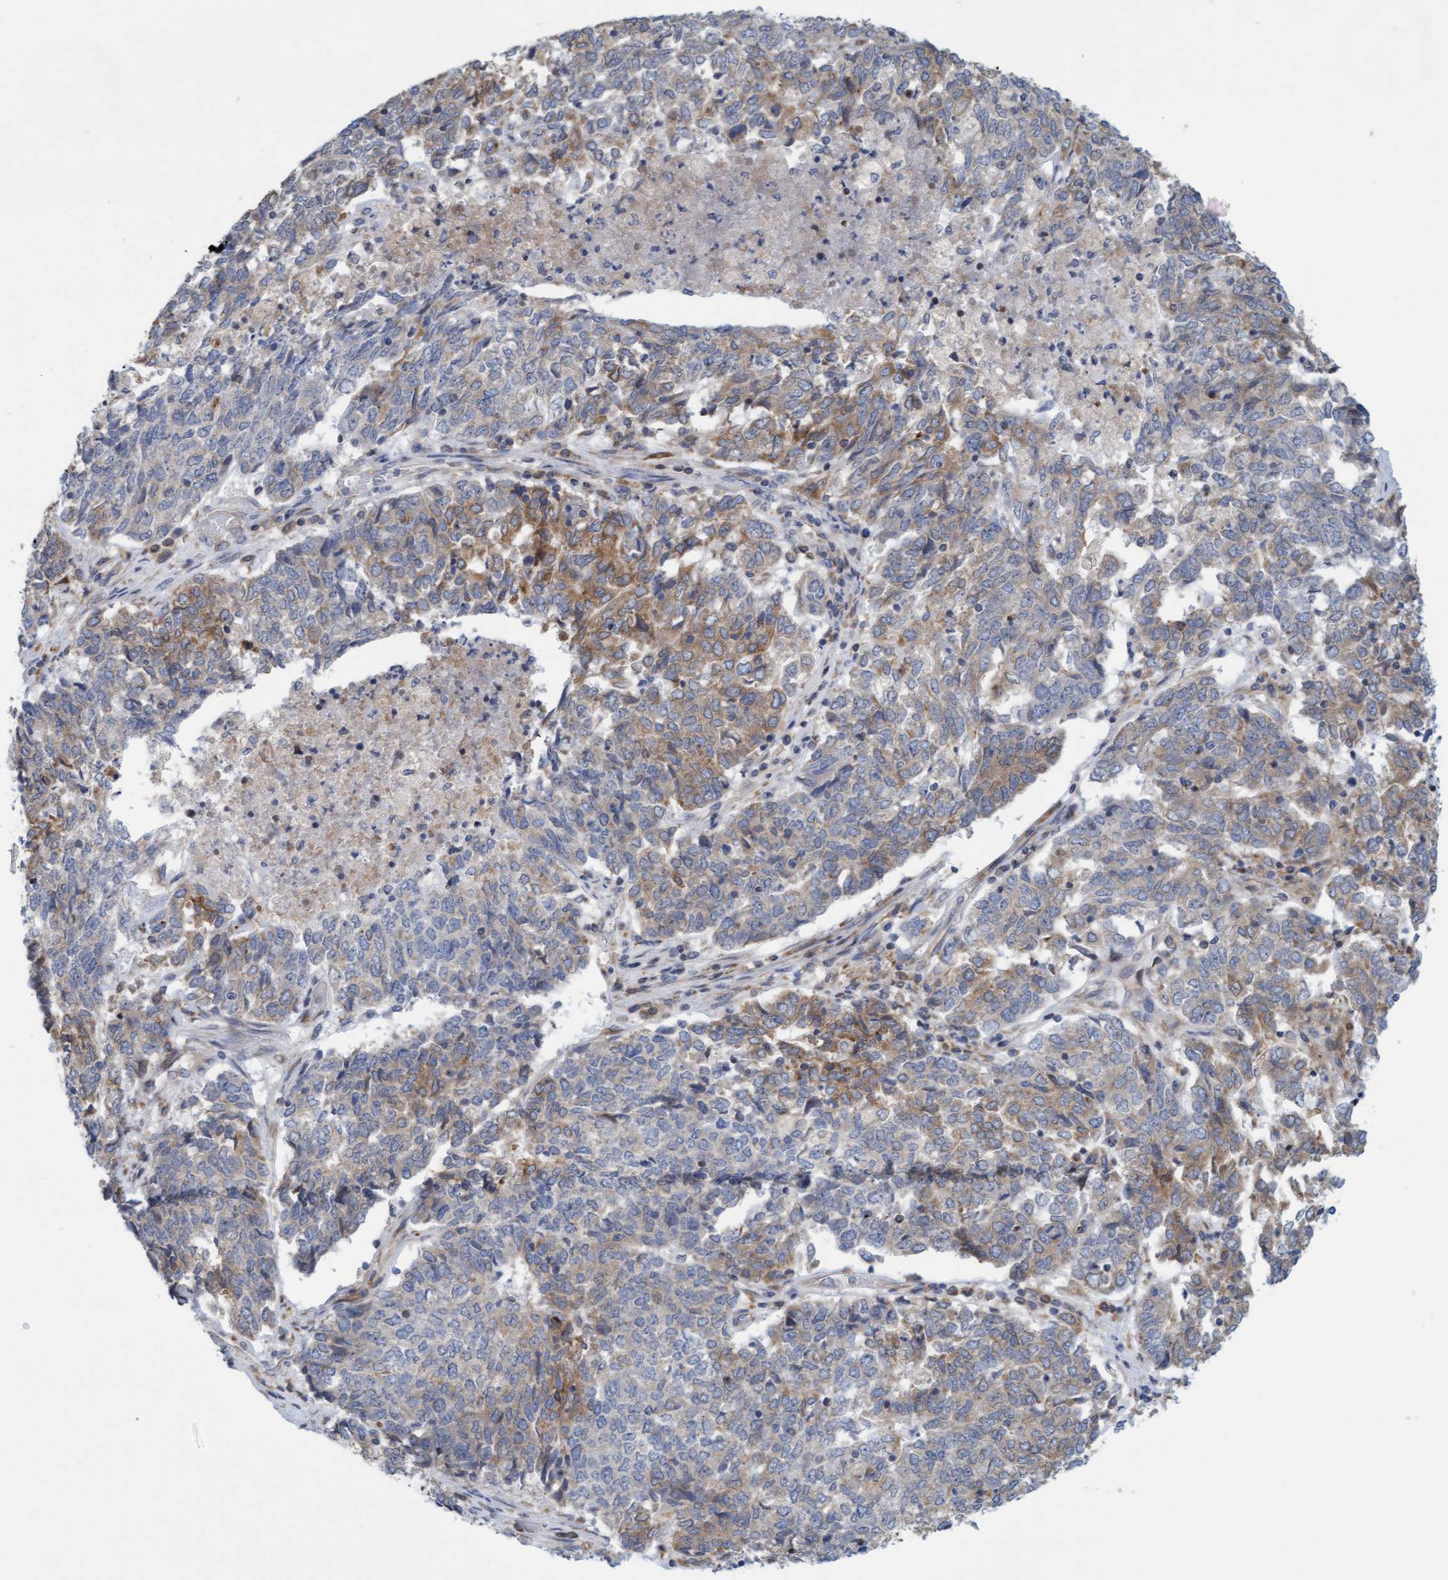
{"staining": {"intensity": "moderate", "quantity": "25%-75%", "location": "cytoplasmic/membranous"}, "tissue": "endometrial cancer", "cell_type": "Tumor cells", "image_type": "cancer", "snomed": [{"axis": "morphology", "description": "Adenocarcinoma, NOS"}, {"axis": "topography", "description": "Endometrium"}], "caption": "A micrograph of human endometrial cancer (adenocarcinoma) stained for a protein shows moderate cytoplasmic/membranous brown staining in tumor cells.", "gene": "SLC28A3", "patient": {"sex": "female", "age": 80}}